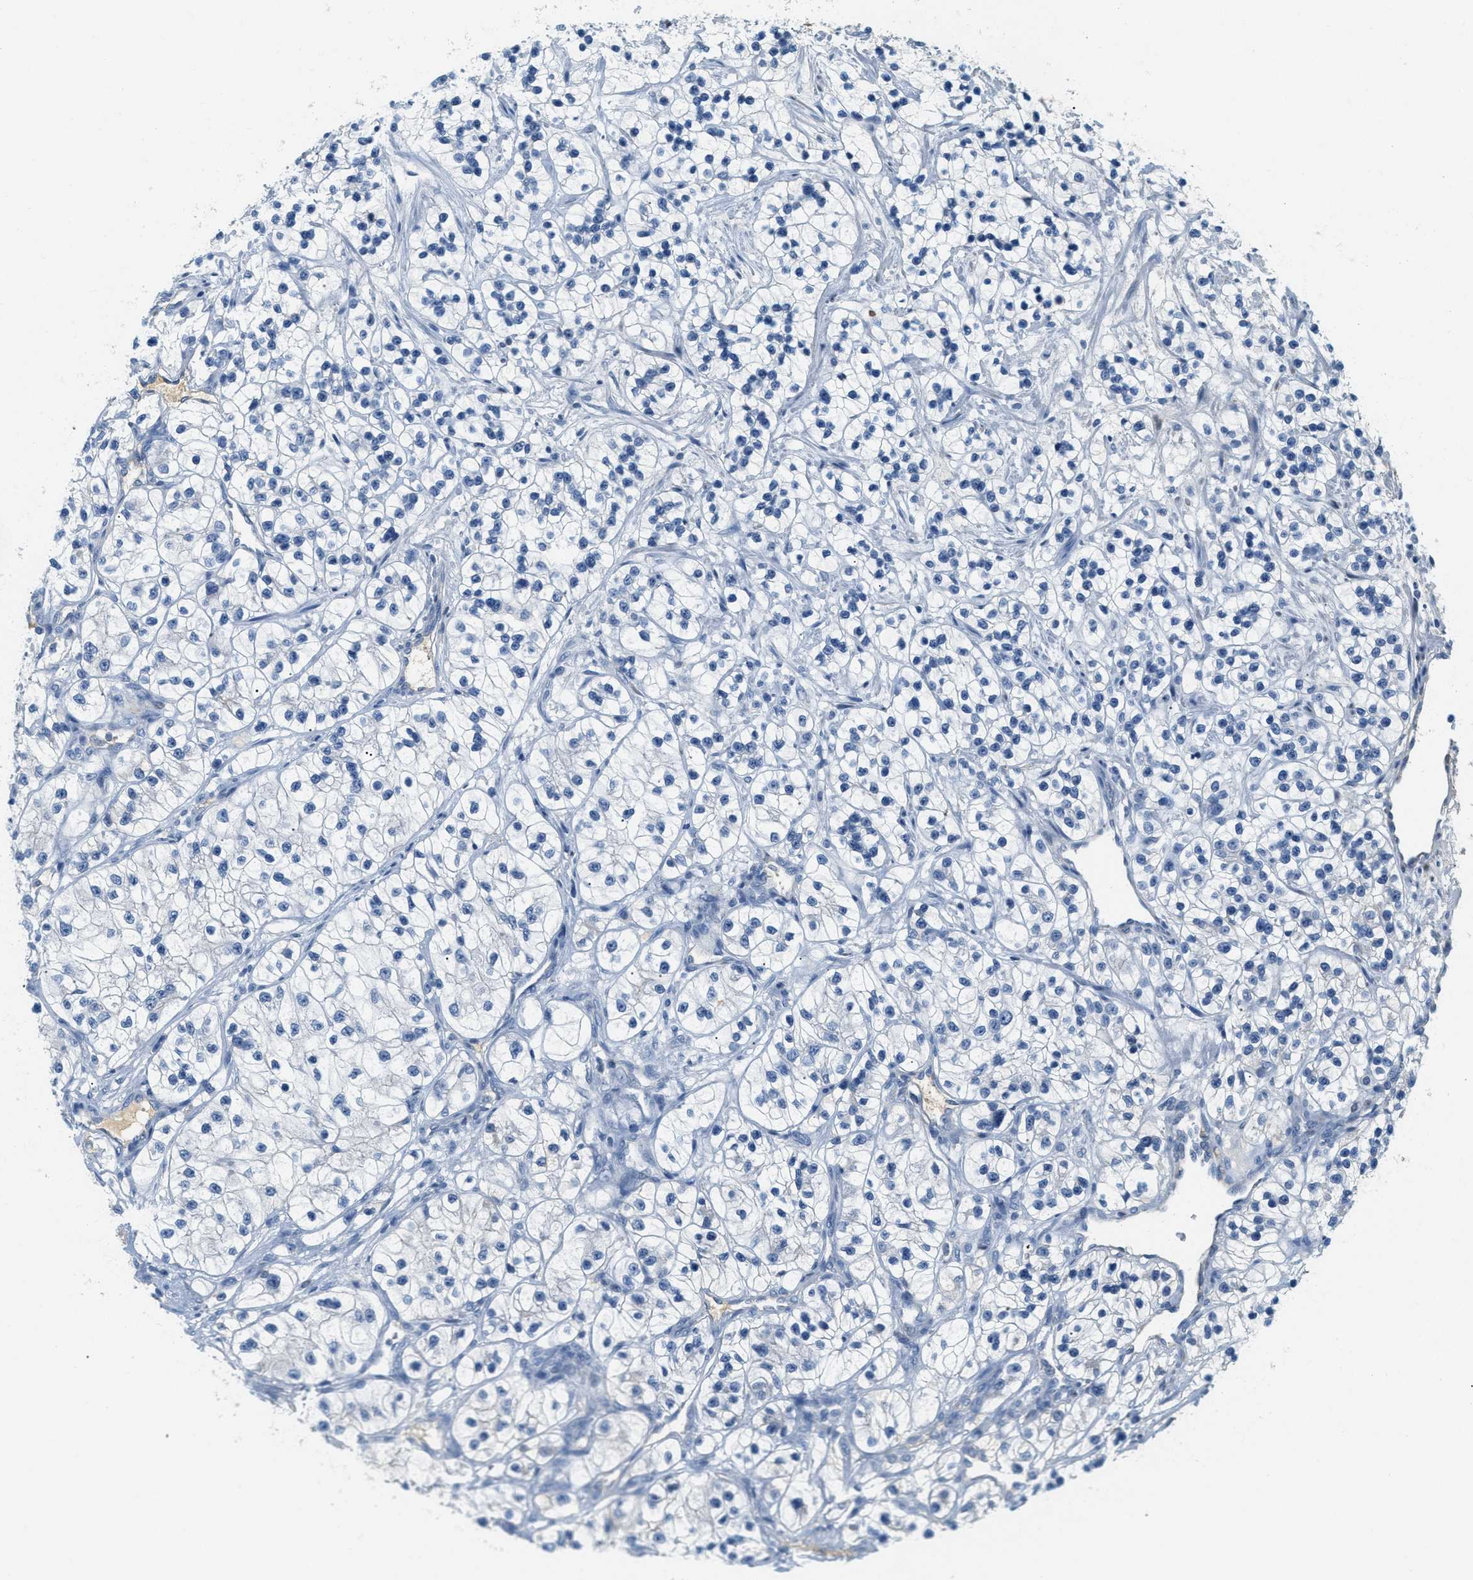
{"staining": {"intensity": "negative", "quantity": "none", "location": "none"}, "tissue": "renal cancer", "cell_type": "Tumor cells", "image_type": "cancer", "snomed": [{"axis": "morphology", "description": "Adenocarcinoma, NOS"}, {"axis": "topography", "description": "Kidney"}], "caption": "This is an IHC photomicrograph of human renal adenocarcinoma. There is no positivity in tumor cells.", "gene": "LCN2", "patient": {"sex": "female", "age": 57}}